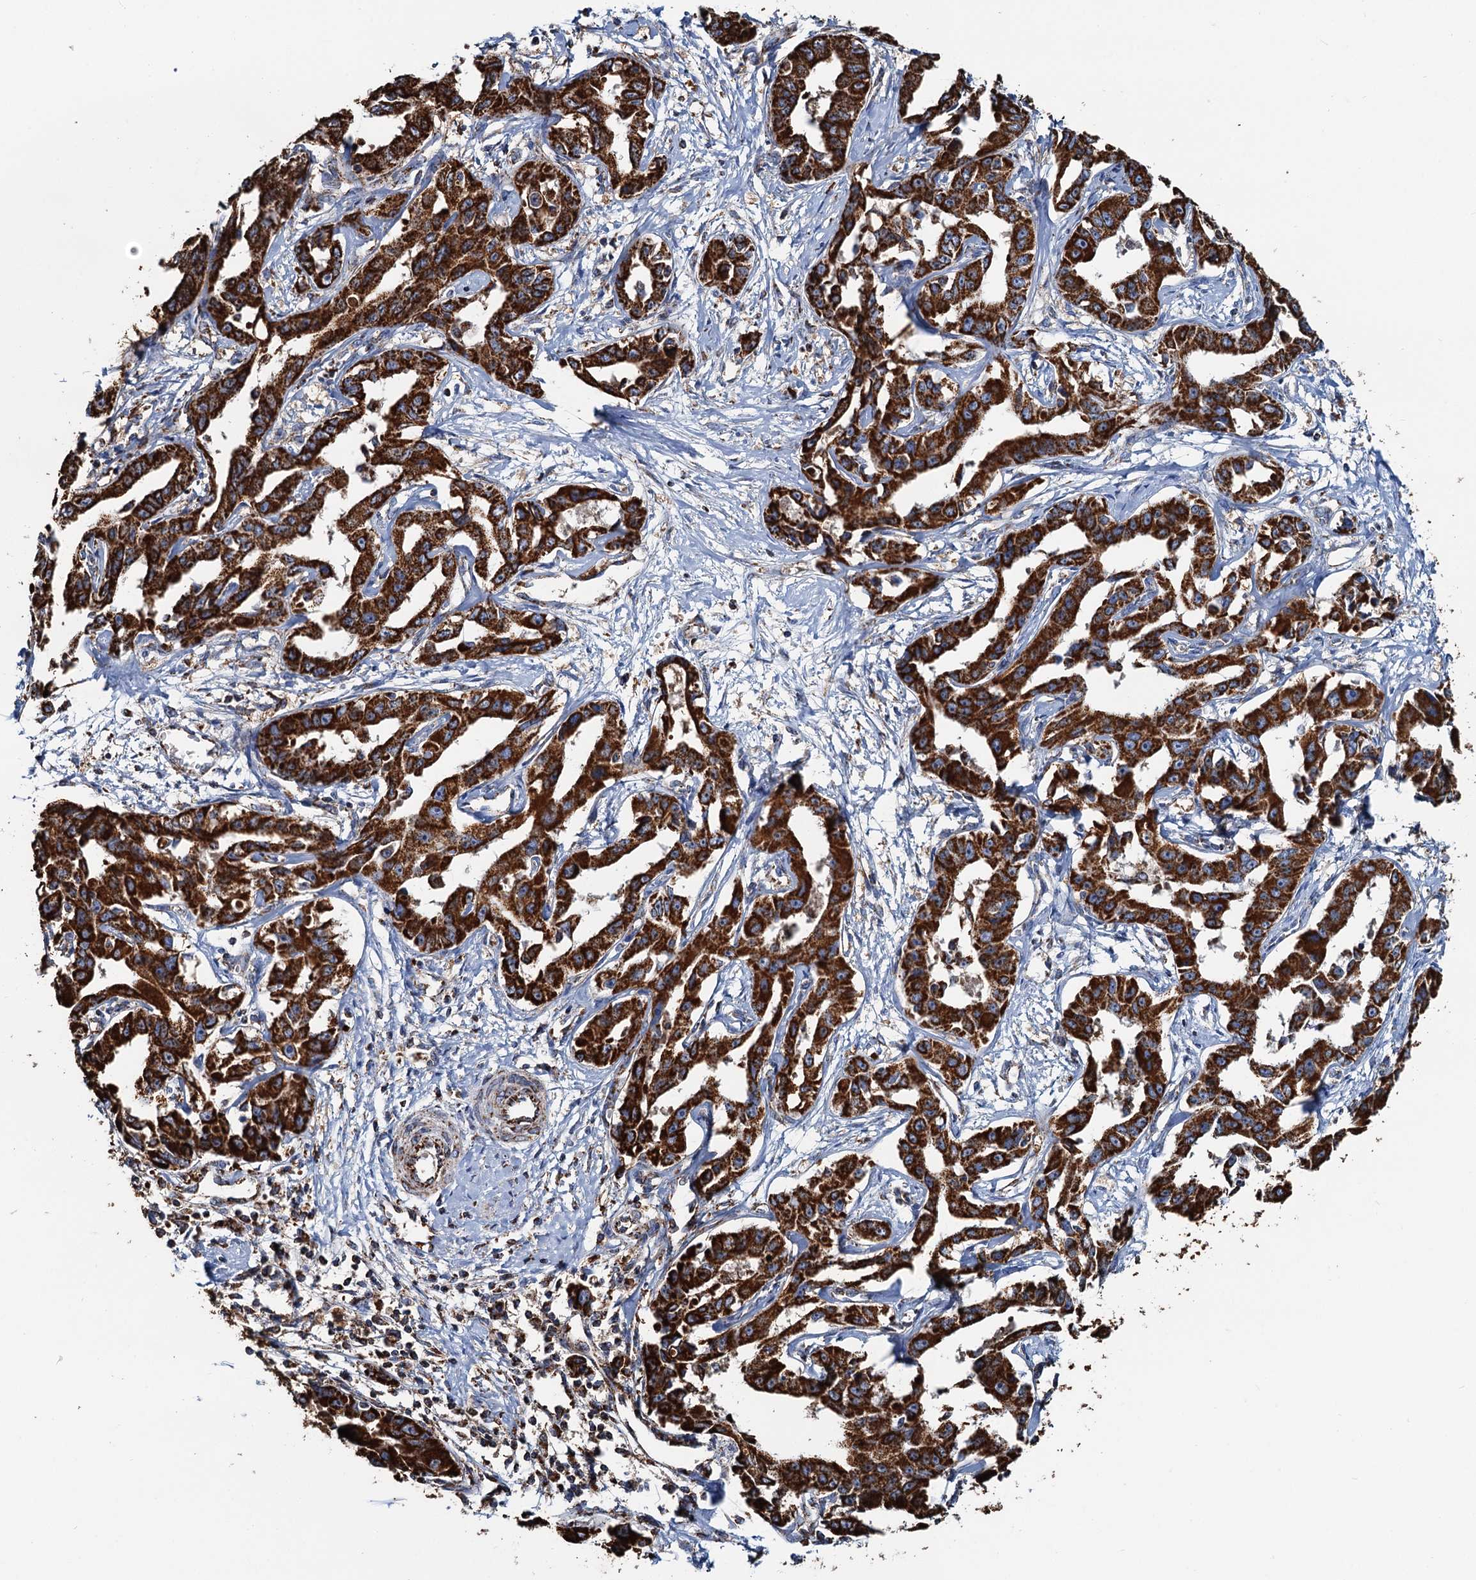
{"staining": {"intensity": "strong", "quantity": ">75%", "location": "cytoplasmic/membranous"}, "tissue": "liver cancer", "cell_type": "Tumor cells", "image_type": "cancer", "snomed": [{"axis": "morphology", "description": "Cholangiocarcinoma"}, {"axis": "topography", "description": "Liver"}], "caption": "Immunohistochemistry image of human liver cancer stained for a protein (brown), which demonstrates high levels of strong cytoplasmic/membranous expression in approximately >75% of tumor cells.", "gene": "AAGAB", "patient": {"sex": "male", "age": 59}}